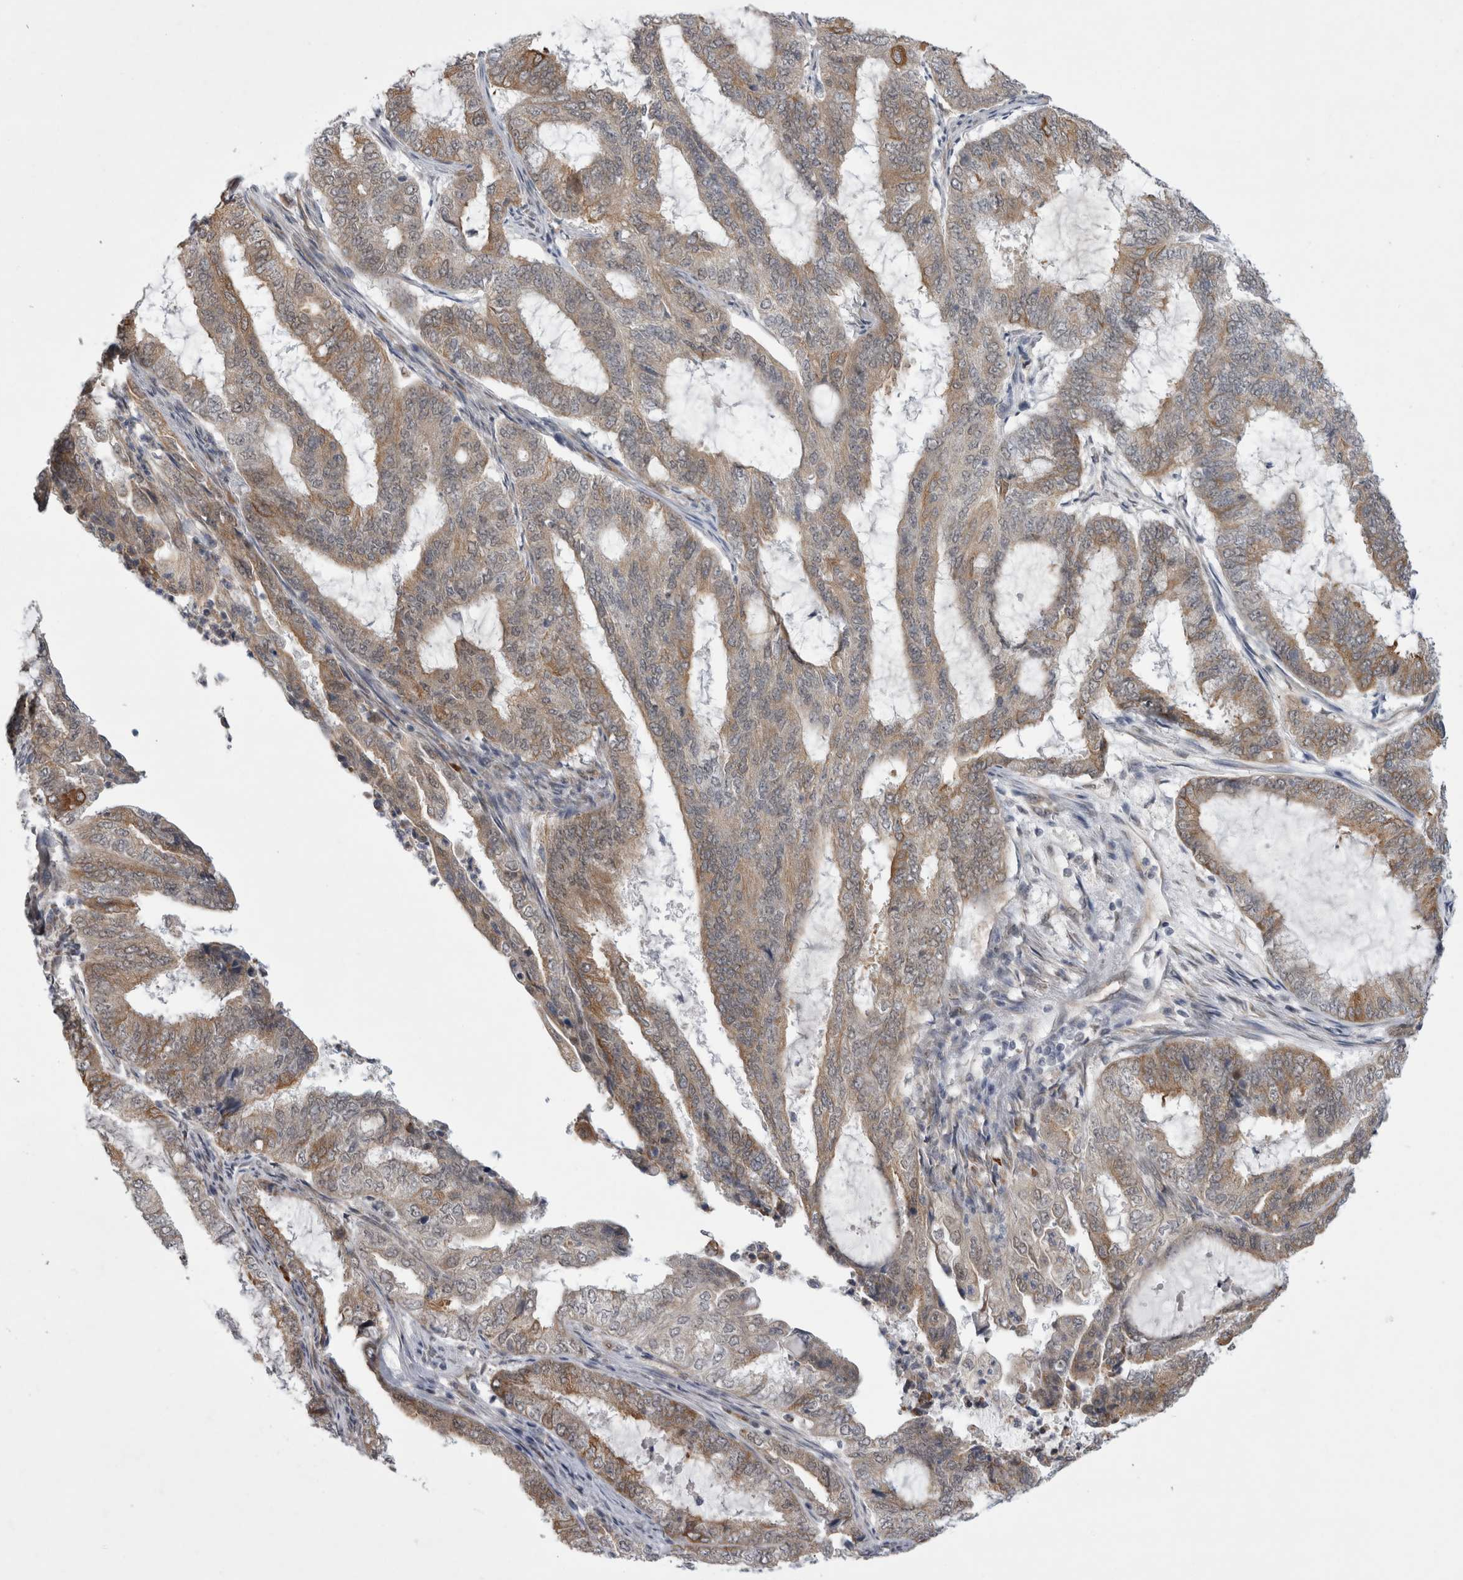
{"staining": {"intensity": "weak", "quantity": ">75%", "location": "cytoplasmic/membranous"}, "tissue": "endometrial cancer", "cell_type": "Tumor cells", "image_type": "cancer", "snomed": [{"axis": "morphology", "description": "Adenocarcinoma, NOS"}, {"axis": "topography", "description": "Endometrium"}], "caption": "A low amount of weak cytoplasmic/membranous positivity is present in about >75% of tumor cells in adenocarcinoma (endometrial) tissue.", "gene": "PARP11", "patient": {"sex": "female", "age": 51}}